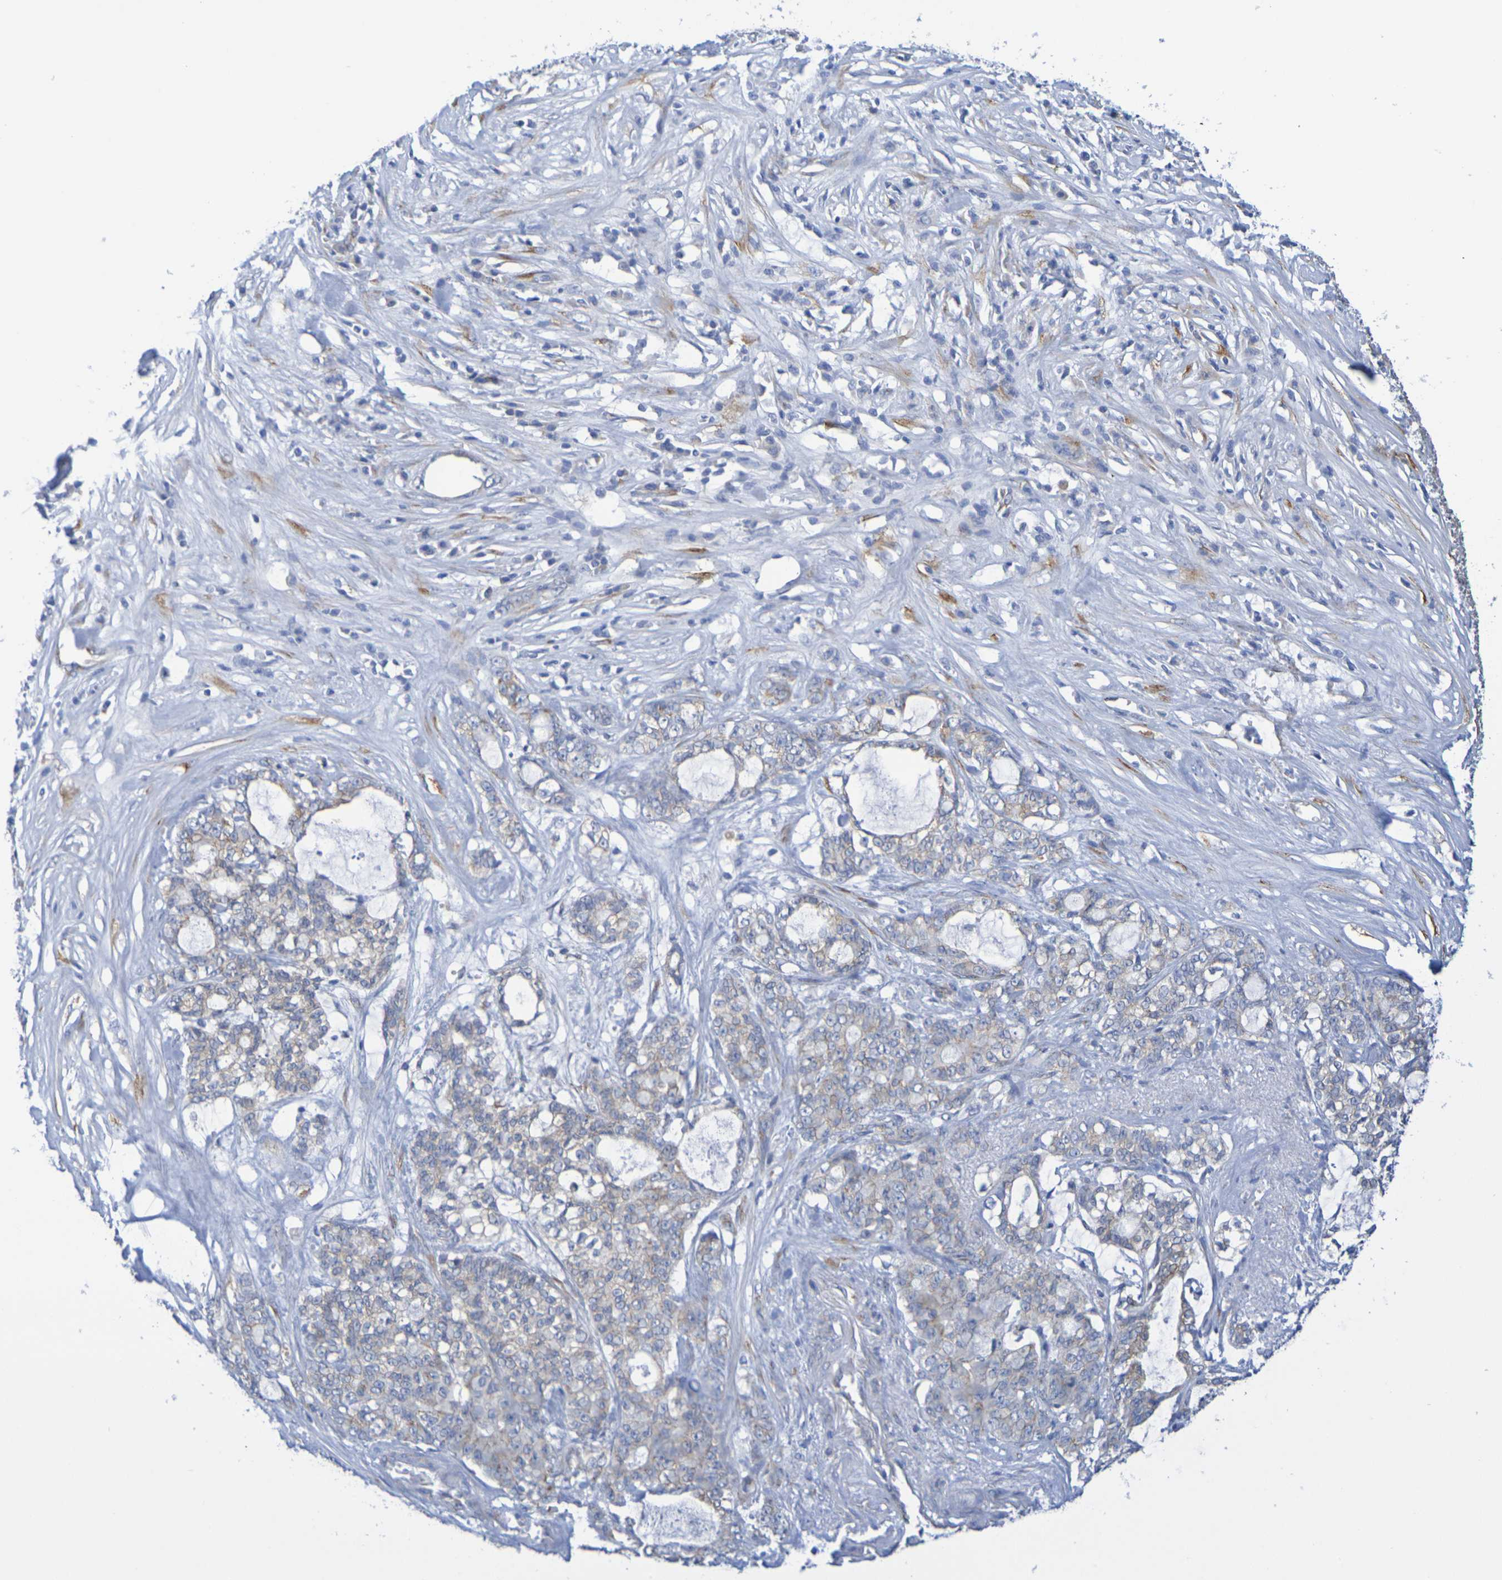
{"staining": {"intensity": "weak", "quantity": ">75%", "location": "cytoplasmic/membranous"}, "tissue": "pancreatic cancer", "cell_type": "Tumor cells", "image_type": "cancer", "snomed": [{"axis": "morphology", "description": "Adenocarcinoma, NOS"}, {"axis": "topography", "description": "Pancreas"}], "caption": "Adenocarcinoma (pancreatic) stained with IHC exhibits weak cytoplasmic/membranous expression in about >75% of tumor cells.", "gene": "TMCC3", "patient": {"sex": "female", "age": 73}}